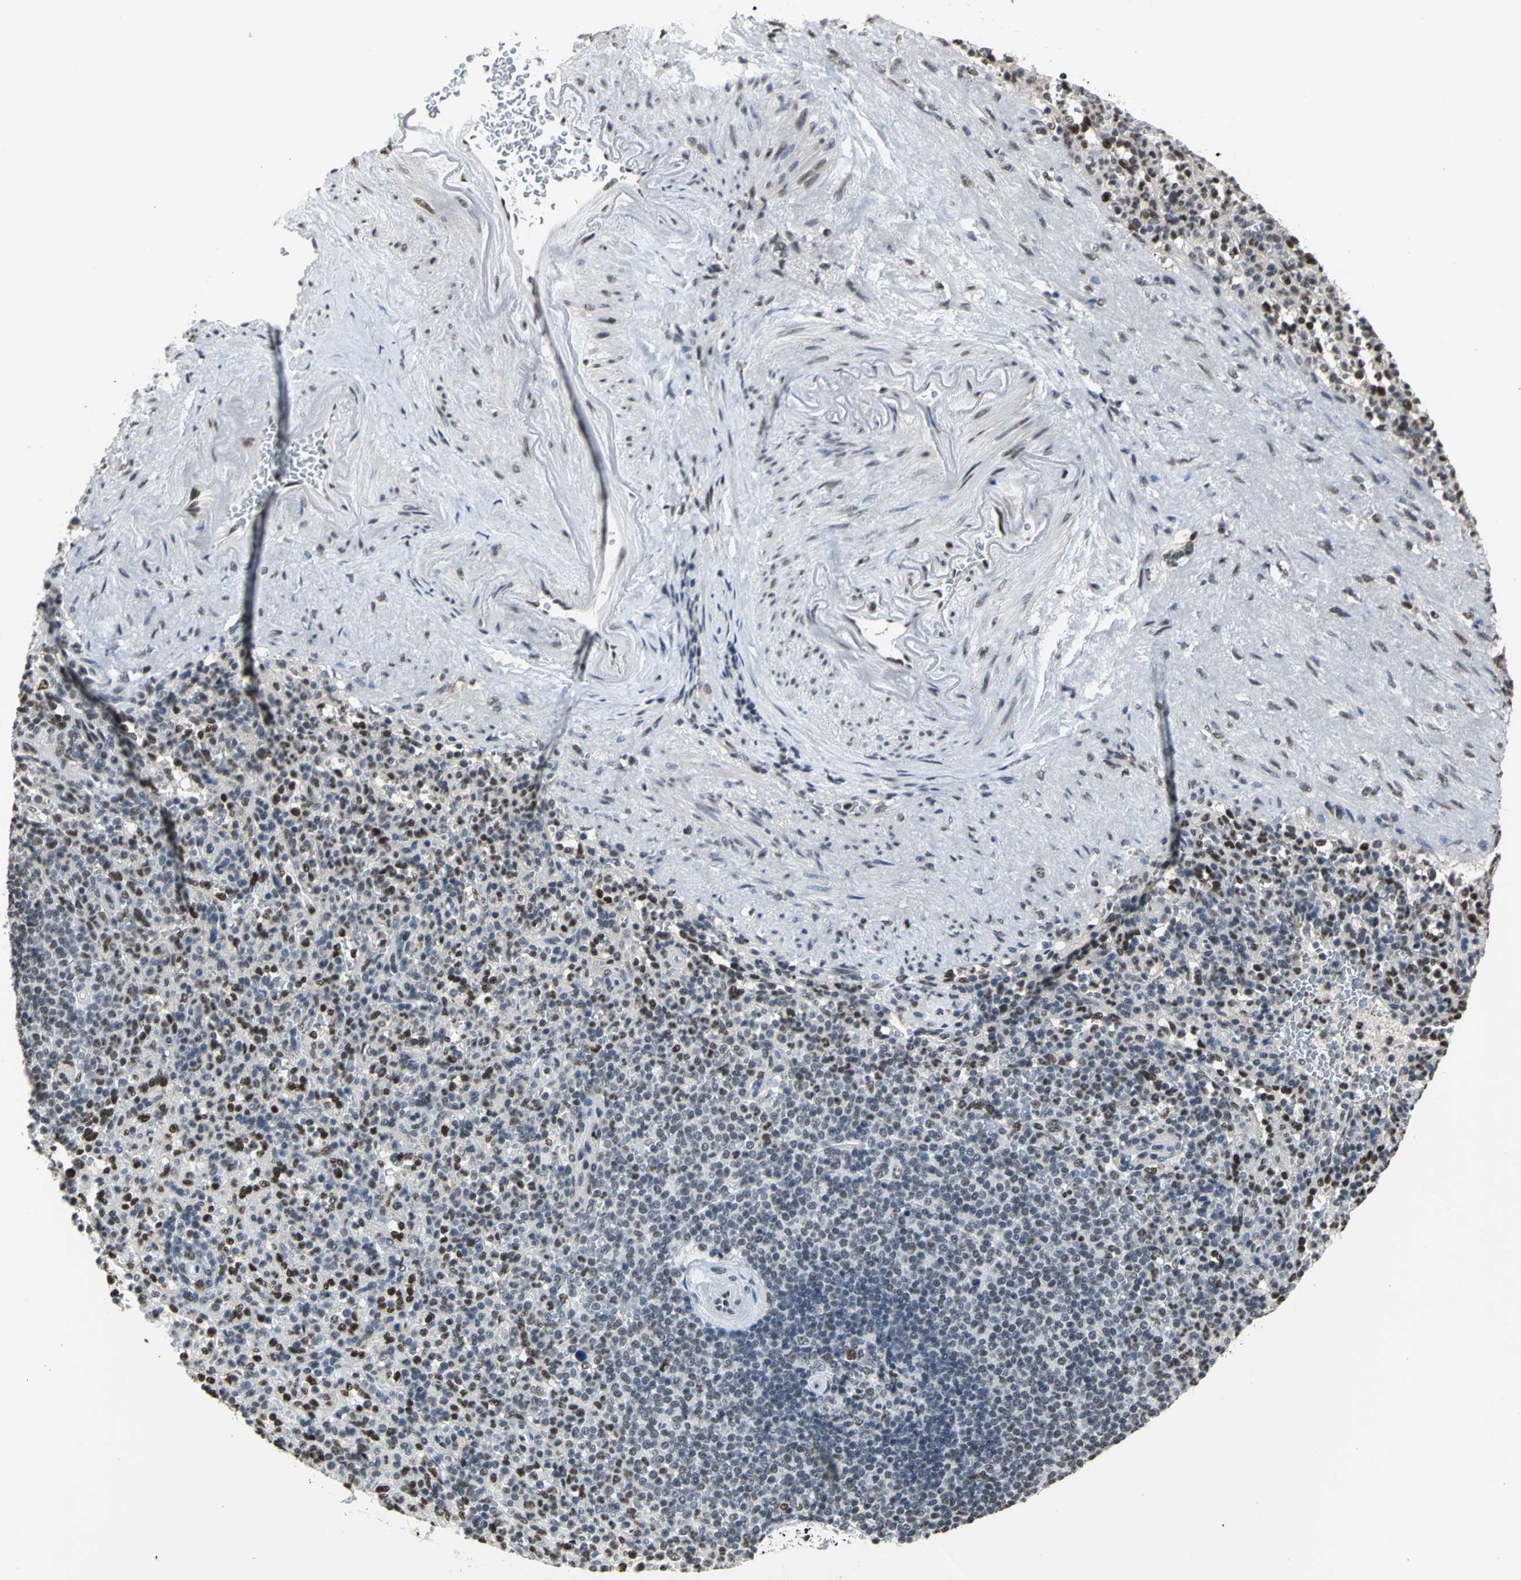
{"staining": {"intensity": "strong", "quantity": "25%-75%", "location": "nuclear"}, "tissue": "spleen", "cell_type": "Cells in red pulp", "image_type": "normal", "snomed": [{"axis": "morphology", "description": "Normal tissue, NOS"}, {"axis": "topography", "description": "Spleen"}], "caption": "IHC histopathology image of benign spleen stained for a protein (brown), which reveals high levels of strong nuclear expression in about 25%-75% of cells in red pulp.", "gene": "CCDC88C", "patient": {"sex": "female", "age": 74}}